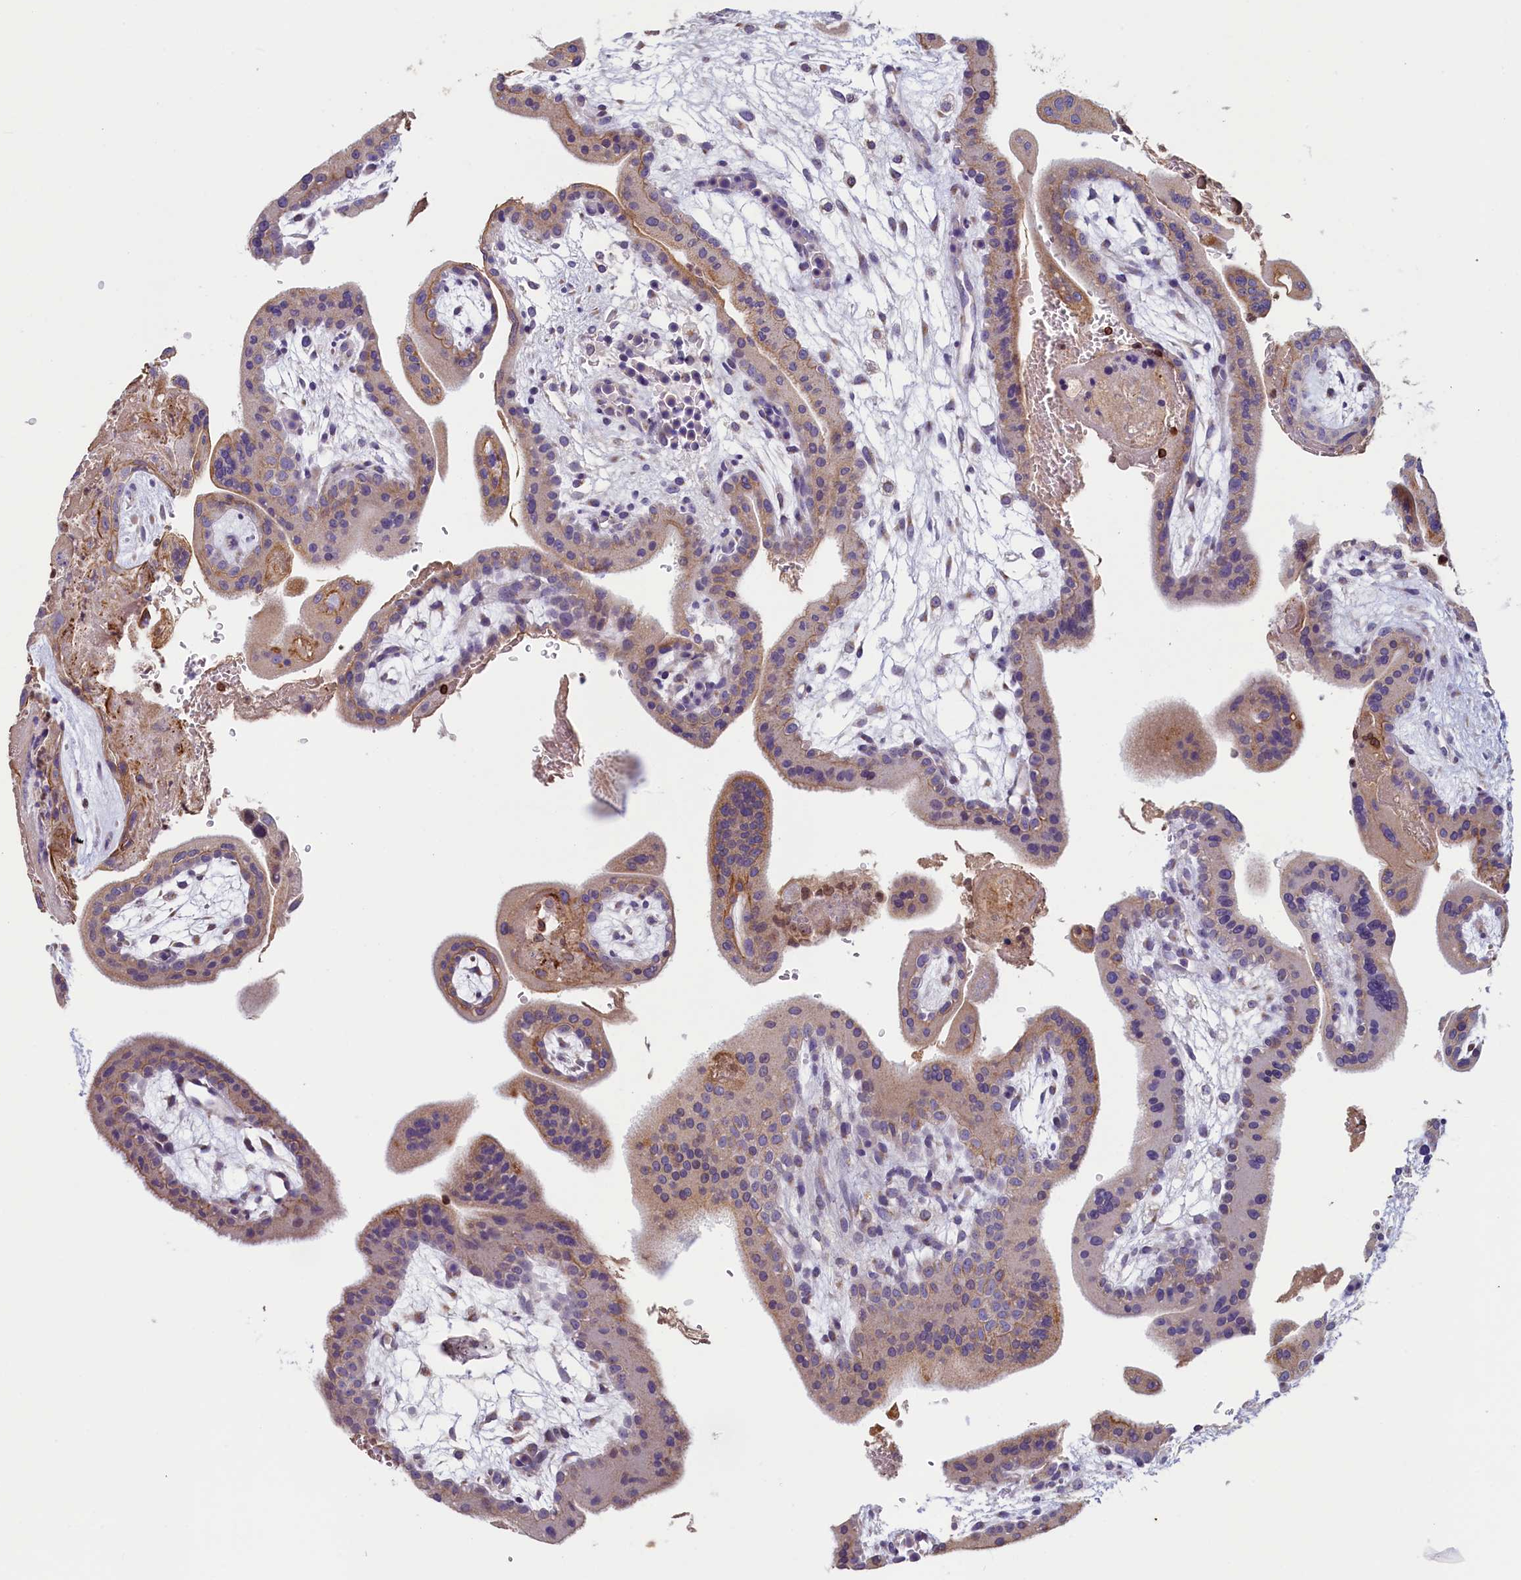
{"staining": {"intensity": "moderate", "quantity": ">75%", "location": "cytoplasmic/membranous"}, "tissue": "placenta", "cell_type": "Trophoblastic cells", "image_type": "normal", "snomed": [{"axis": "morphology", "description": "Normal tissue, NOS"}, {"axis": "topography", "description": "Placenta"}], "caption": "IHC of normal human placenta reveals medium levels of moderate cytoplasmic/membranous staining in approximately >75% of trophoblastic cells. (brown staining indicates protein expression, while blue staining denotes nuclei).", "gene": "TRAF3IP3", "patient": {"sex": "female", "age": 35}}